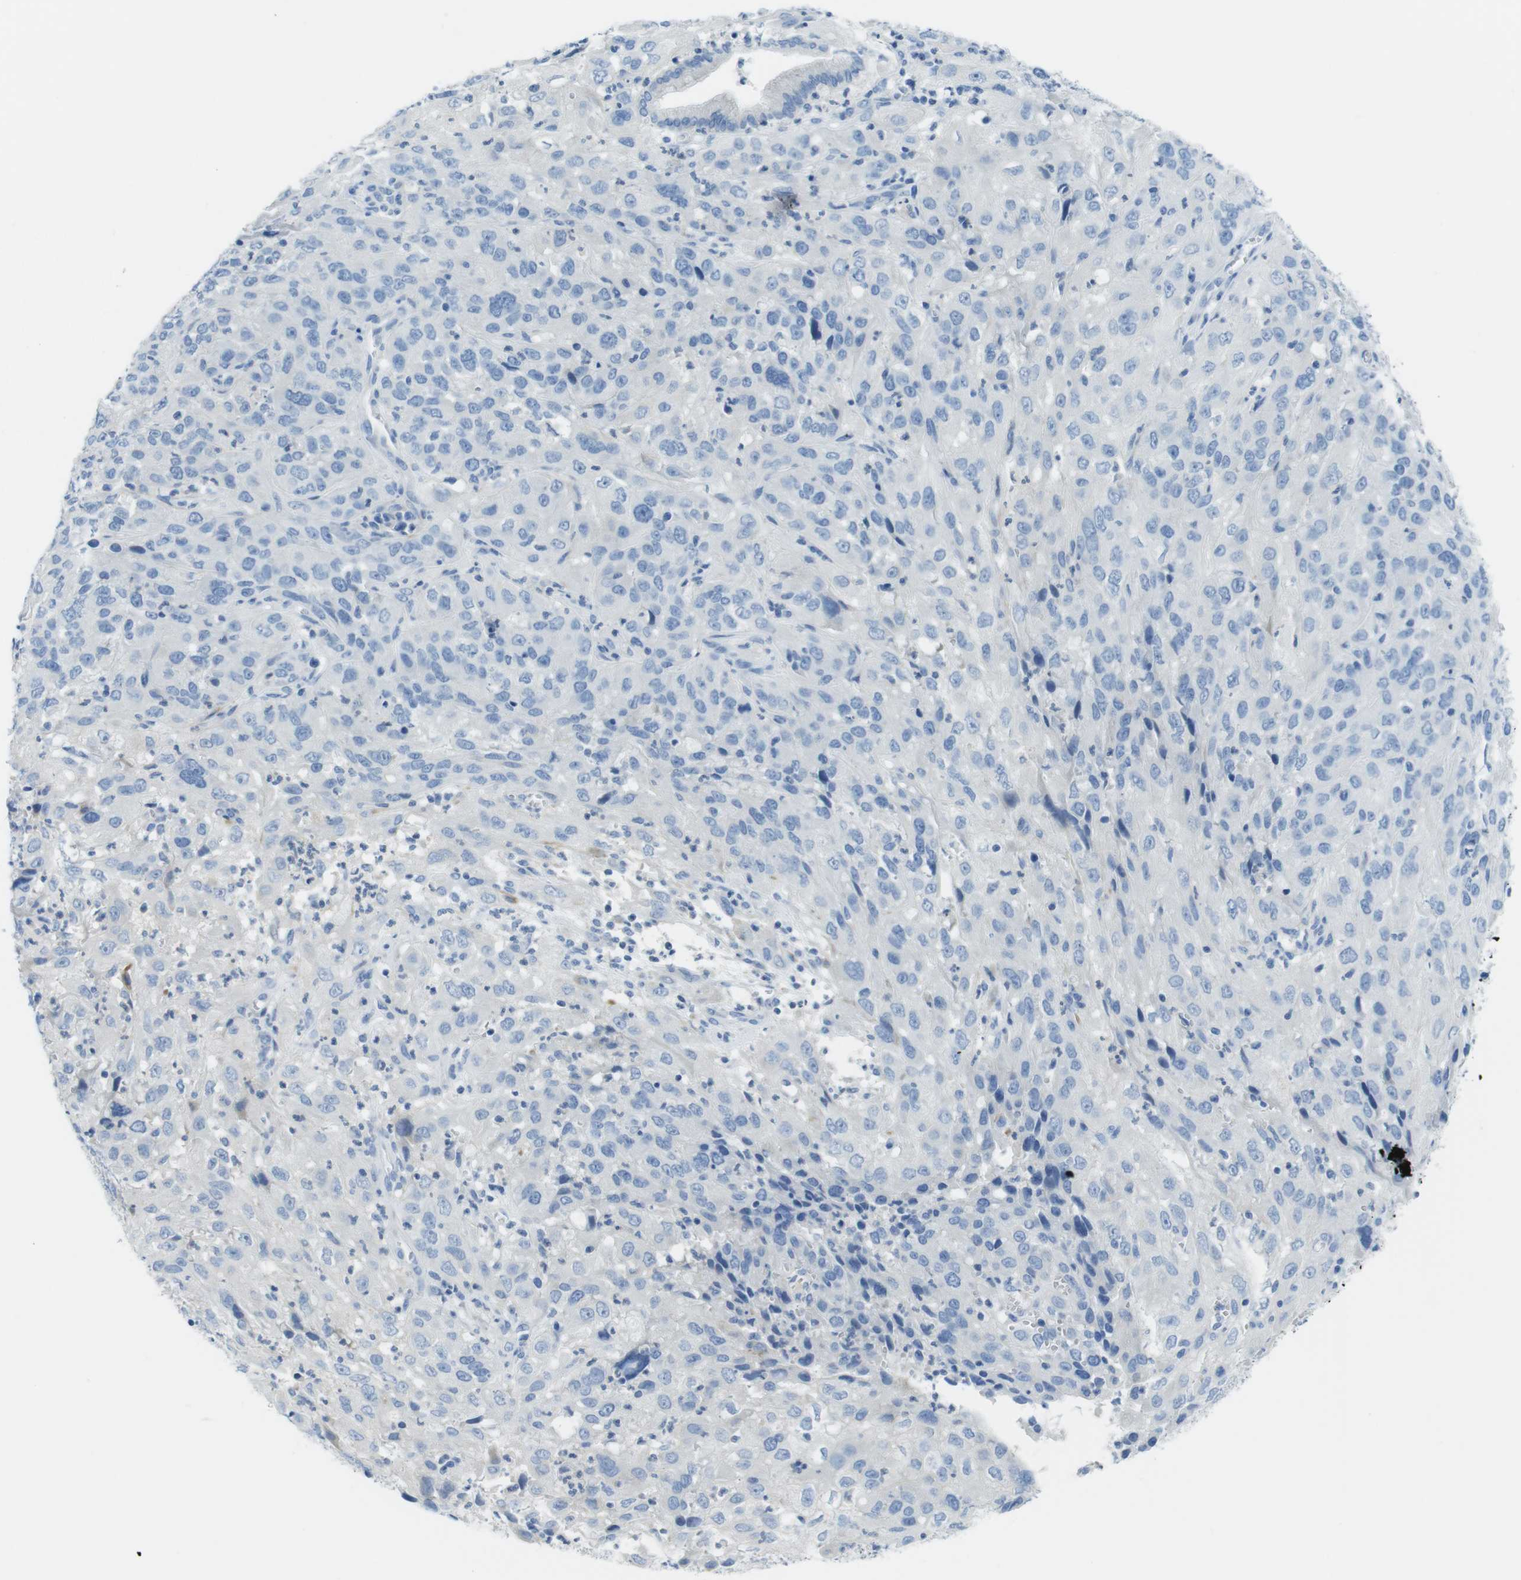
{"staining": {"intensity": "negative", "quantity": "none", "location": "none"}, "tissue": "cervical cancer", "cell_type": "Tumor cells", "image_type": "cancer", "snomed": [{"axis": "morphology", "description": "Squamous cell carcinoma, NOS"}, {"axis": "topography", "description": "Cervix"}], "caption": "A photomicrograph of squamous cell carcinoma (cervical) stained for a protein exhibits no brown staining in tumor cells. (IHC, brightfield microscopy, high magnification).", "gene": "ASIC5", "patient": {"sex": "female", "age": 32}}